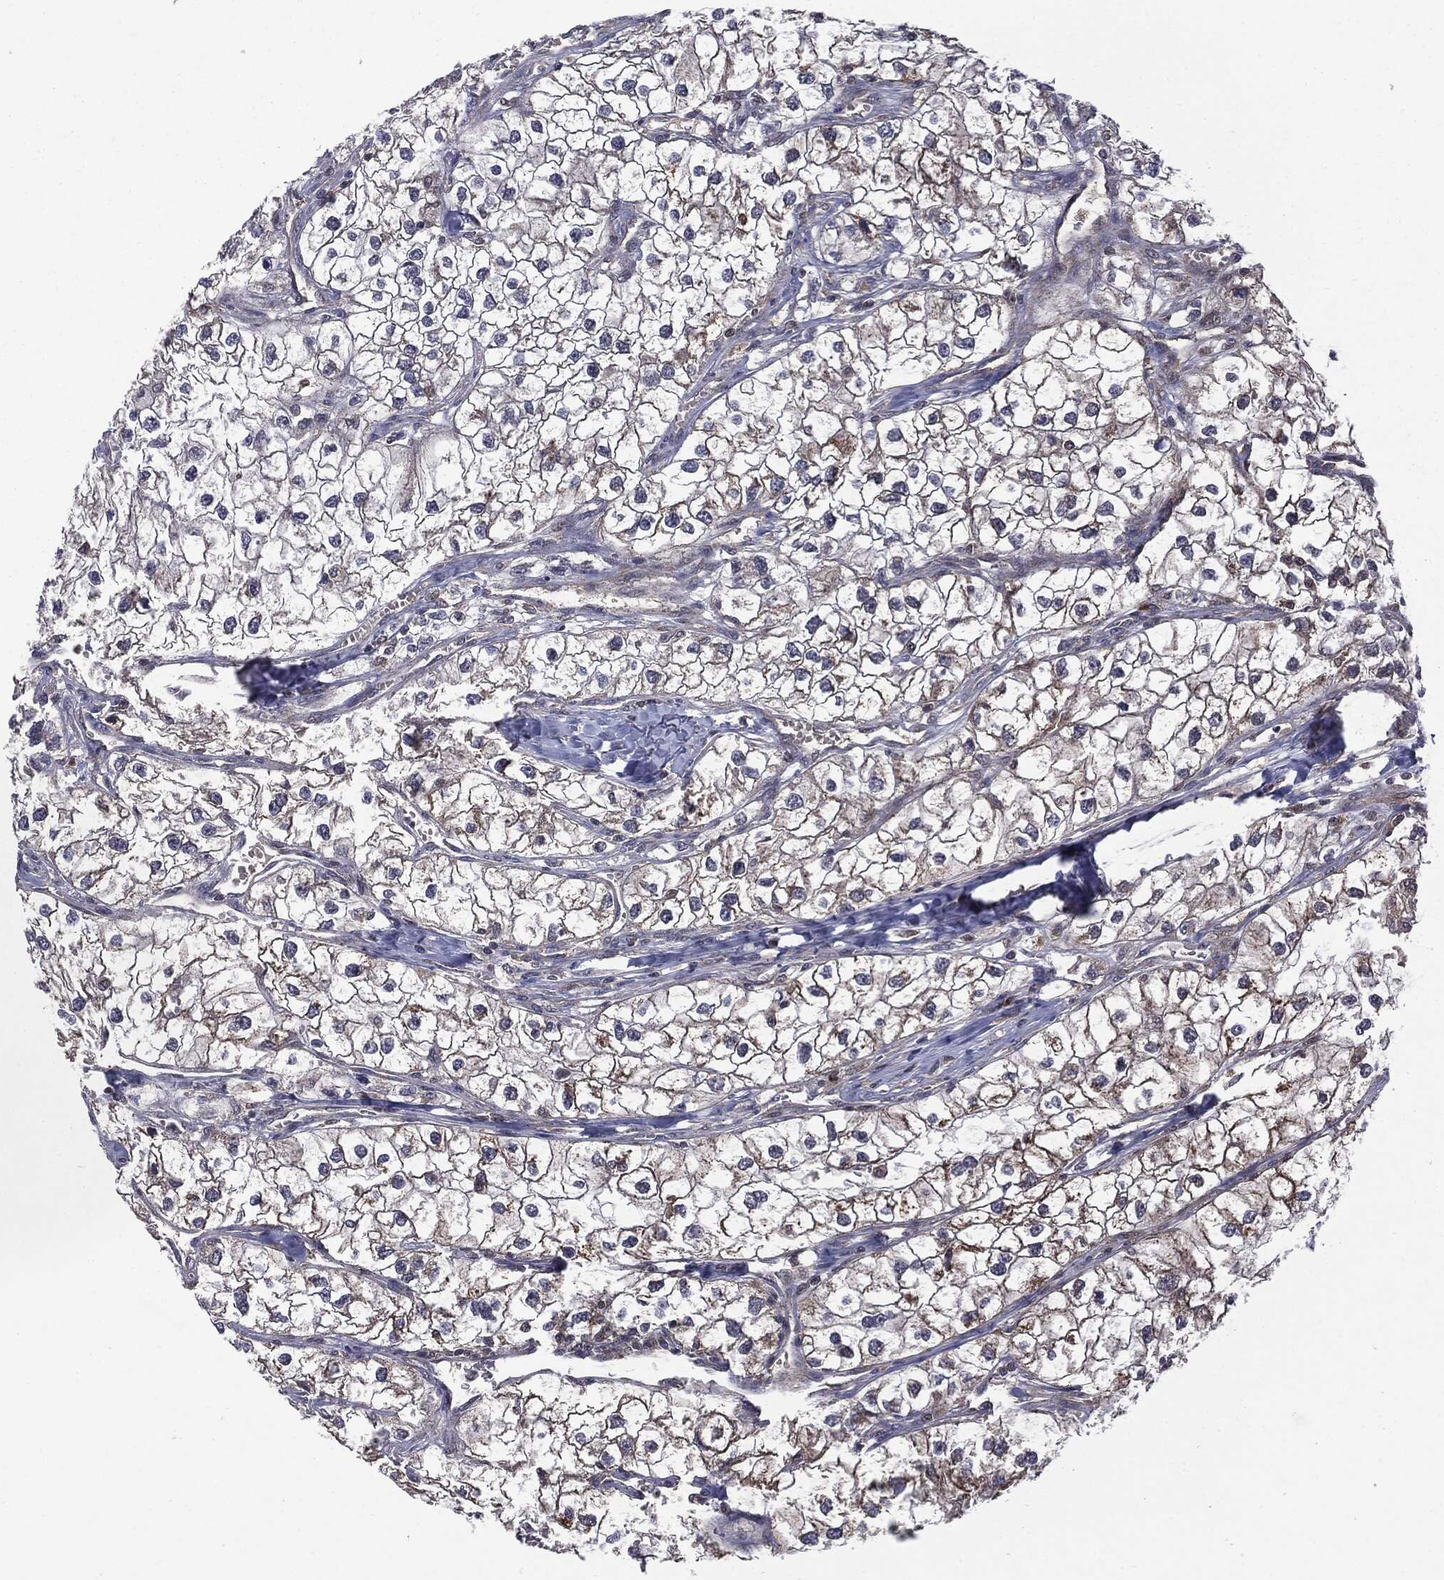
{"staining": {"intensity": "moderate", "quantity": "25%-75%", "location": "cytoplasmic/membranous"}, "tissue": "renal cancer", "cell_type": "Tumor cells", "image_type": "cancer", "snomed": [{"axis": "morphology", "description": "Adenocarcinoma, NOS"}, {"axis": "topography", "description": "Kidney"}], "caption": "Immunohistochemistry image of adenocarcinoma (renal) stained for a protein (brown), which reveals medium levels of moderate cytoplasmic/membranous positivity in approximately 25%-75% of tumor cells.", "gene": "PTPA", "patient": {"sex": "male", "age": 59}}